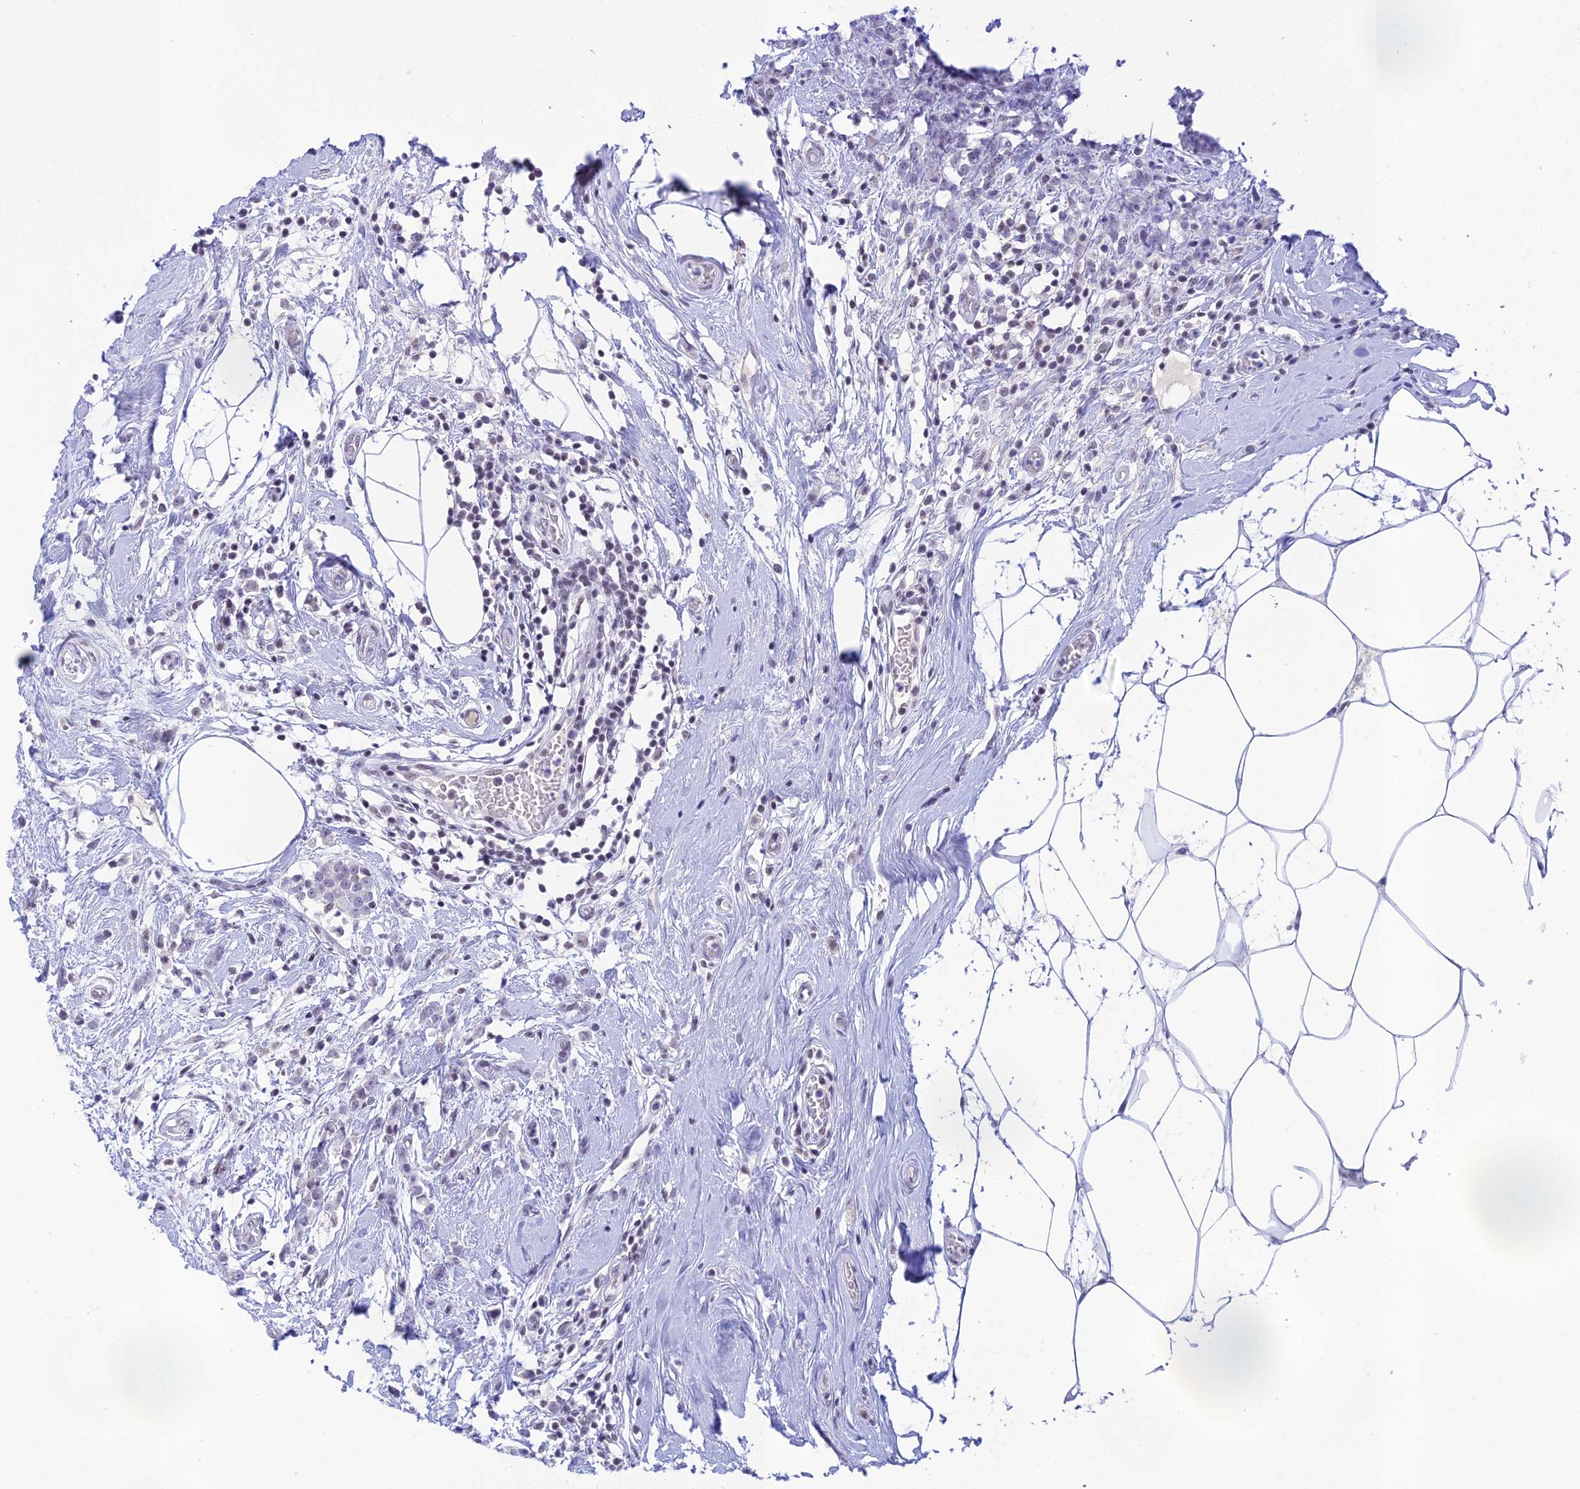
{"staining": {"intensity": "negative", "quantity": "none", "location": "none"}, "tissue": "breast cancer", "cell_type": "Tumor cells", "image_type": "cancer", "snomed": [{"axis": "morphology", "description": "Lobular carcinoma"}, {"axis": "topography", "description": "Breast"}], "caption": "A photomicrograph of breast cancer (lobular carcinoma) stained for a protein demonstrates no brown staining in tumor cells. The staining is performed using DAB (3,3'-diaminobenzidine) brown chromogen with nuclei counter-stained in using hematoxylin.", "gene": "THAP11", "patient": {"sex": "female", "age": 58}}